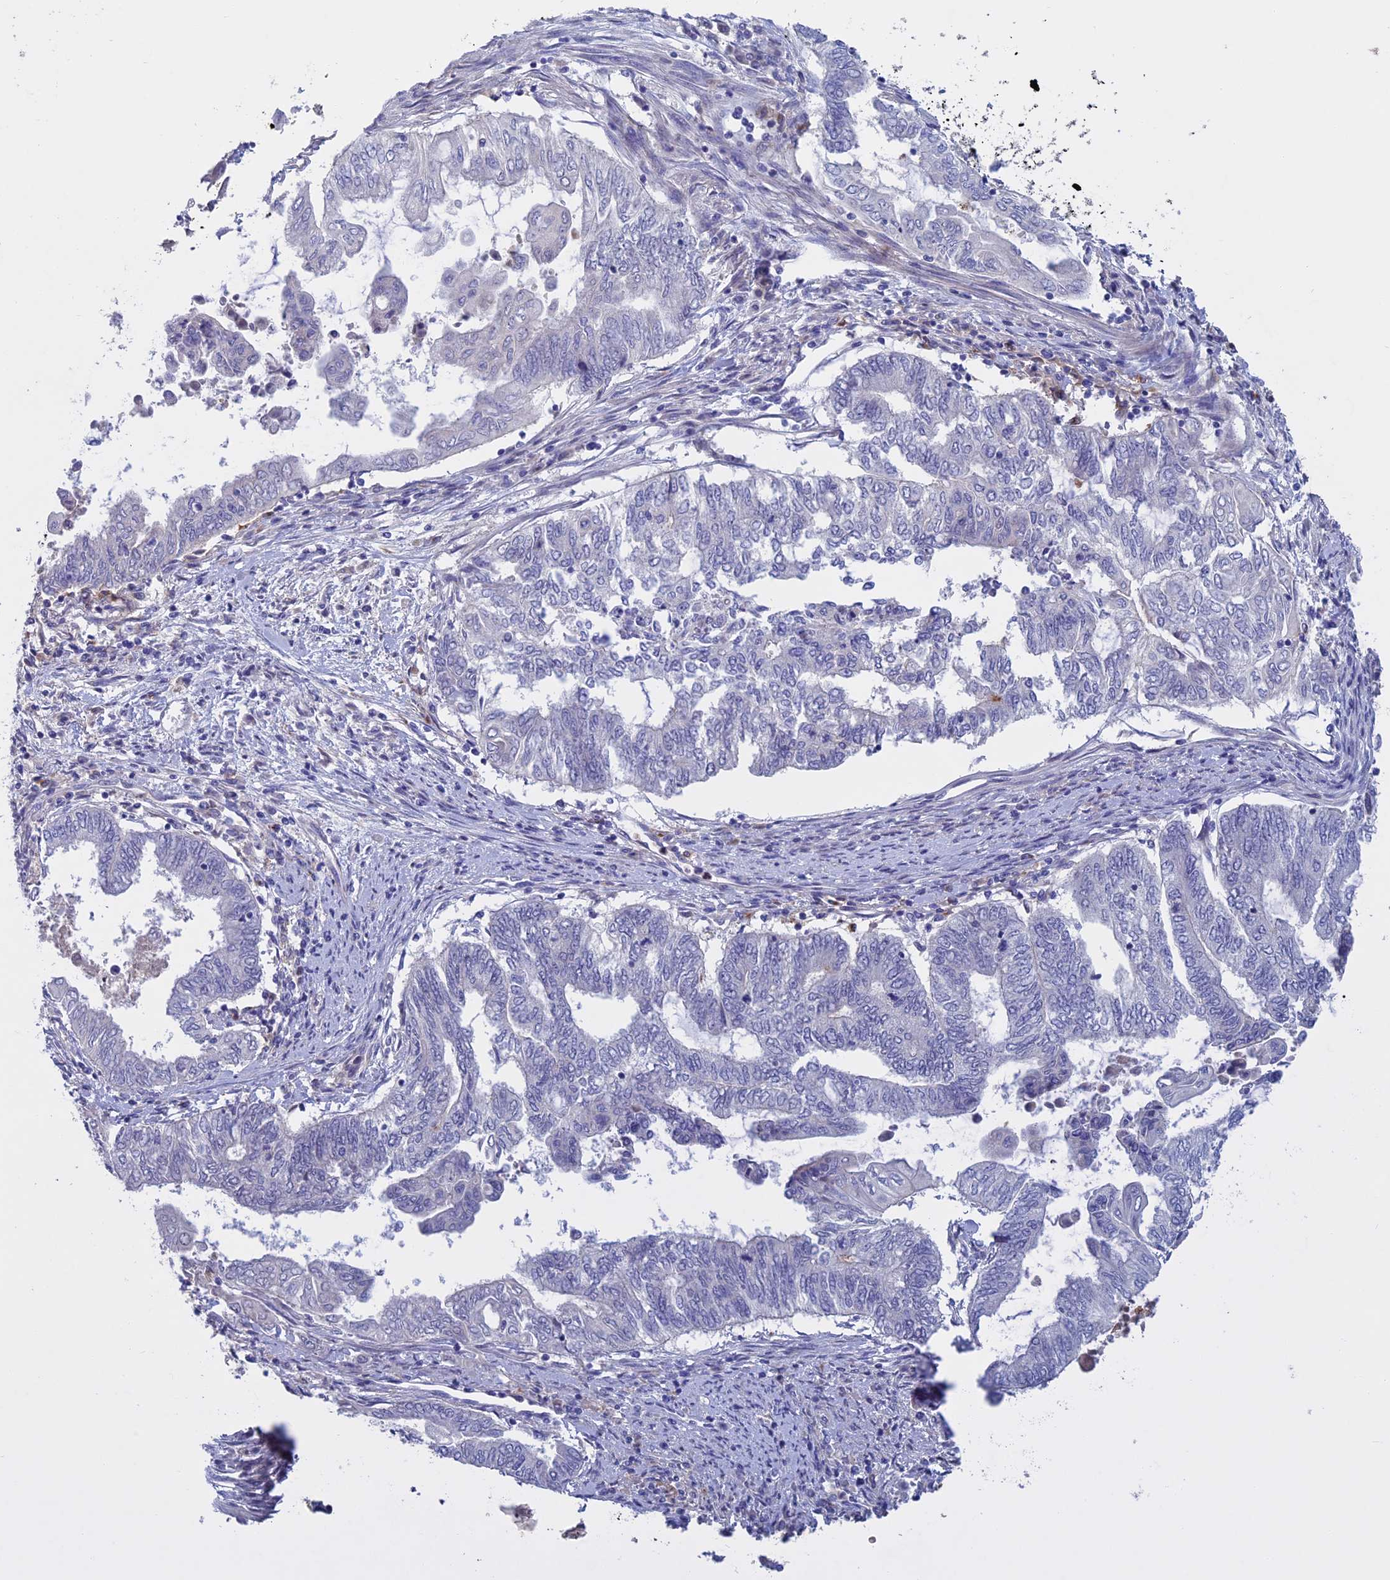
{"staining": {"intensity": "negative", "quantity": "none", "location": "none"}, "tissue": "endometrial cancer", "cell_type": "Tumor cells", "image_type": "cancer", "snomed": [{"axis": "morphology", "description": "Adenocarcinoma, NOS"}, {"axis": "topography", "description": "Uterus"}, {"axis": "topography", "description": "Endometrium"}], "caption": "A photomicrograph of endometrial cancer stained for a protein shows no brown staining in tumor cells. Brightfield microscopy of immunohistochemistry (IHC) stained with DAB (3,3'-diaminobenzidine) (brown) and hematoxylin (blue), captured at high magnification.", "gene": "SLC2A6", "patient": {"sex": "female", "age": 70}}